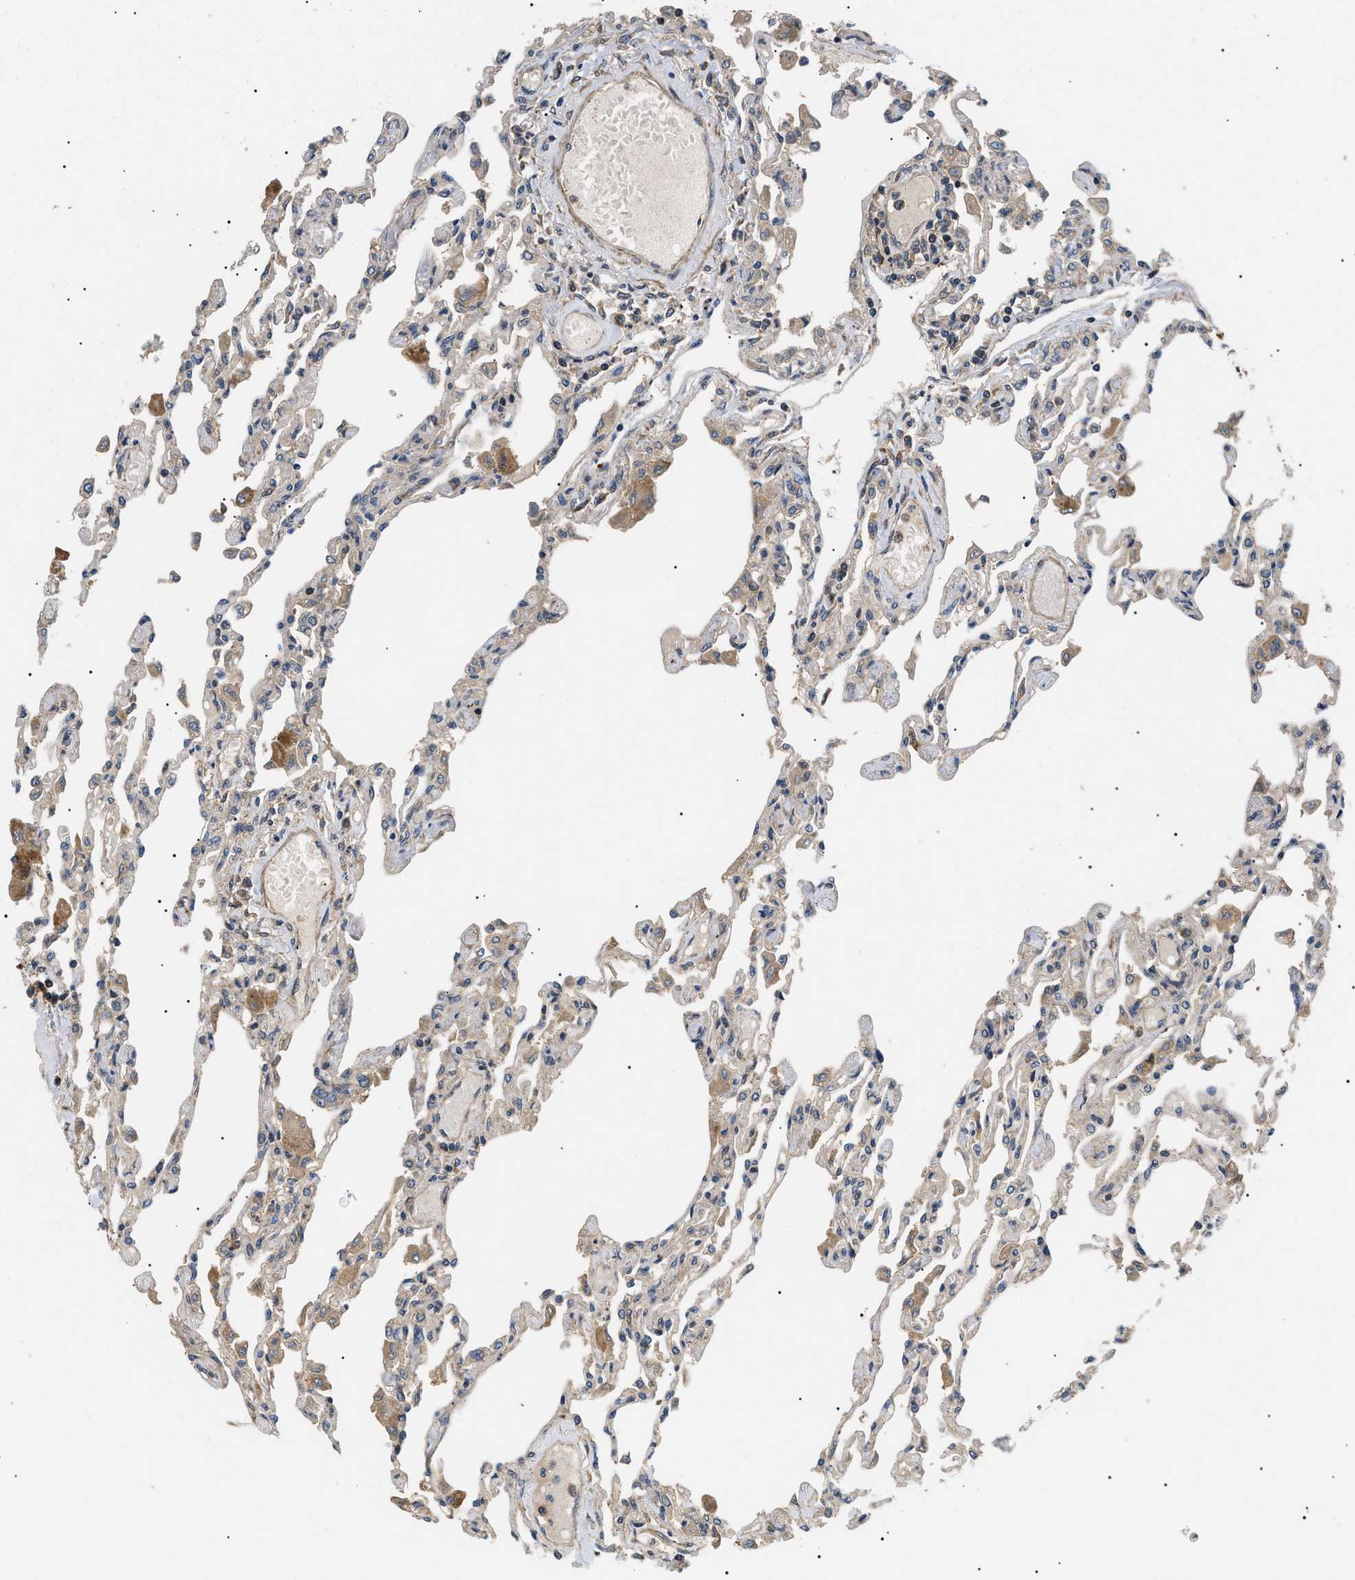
{"staining": {"intensity": "weak", "quantity": "25%-75%", "location": "cytoplasmic/membranous"}, "tissue": "lung", "cell_type": "Alveolar cells", "image_type": "normal", "snomed": [{"axis": "morphology", "description": "Normal tissue, NOS"}, {"axis": "topography", "description": "Bronchus"}, {"axis": "topography", "description": "Lung"}], "caption": "Immunohistochemistry (IHC) histopathology image of unremarkable lung: lung stained using immunohistochemistry (IHC) exhibits low levels of weak protein expression localized specifically in the cytoplasmic/membranous of alveolar cells, appearing as a cytoplasmic/membranous brown color.", "gene": "PPM1B", "patient": {"sex": "female", "age": 49}}